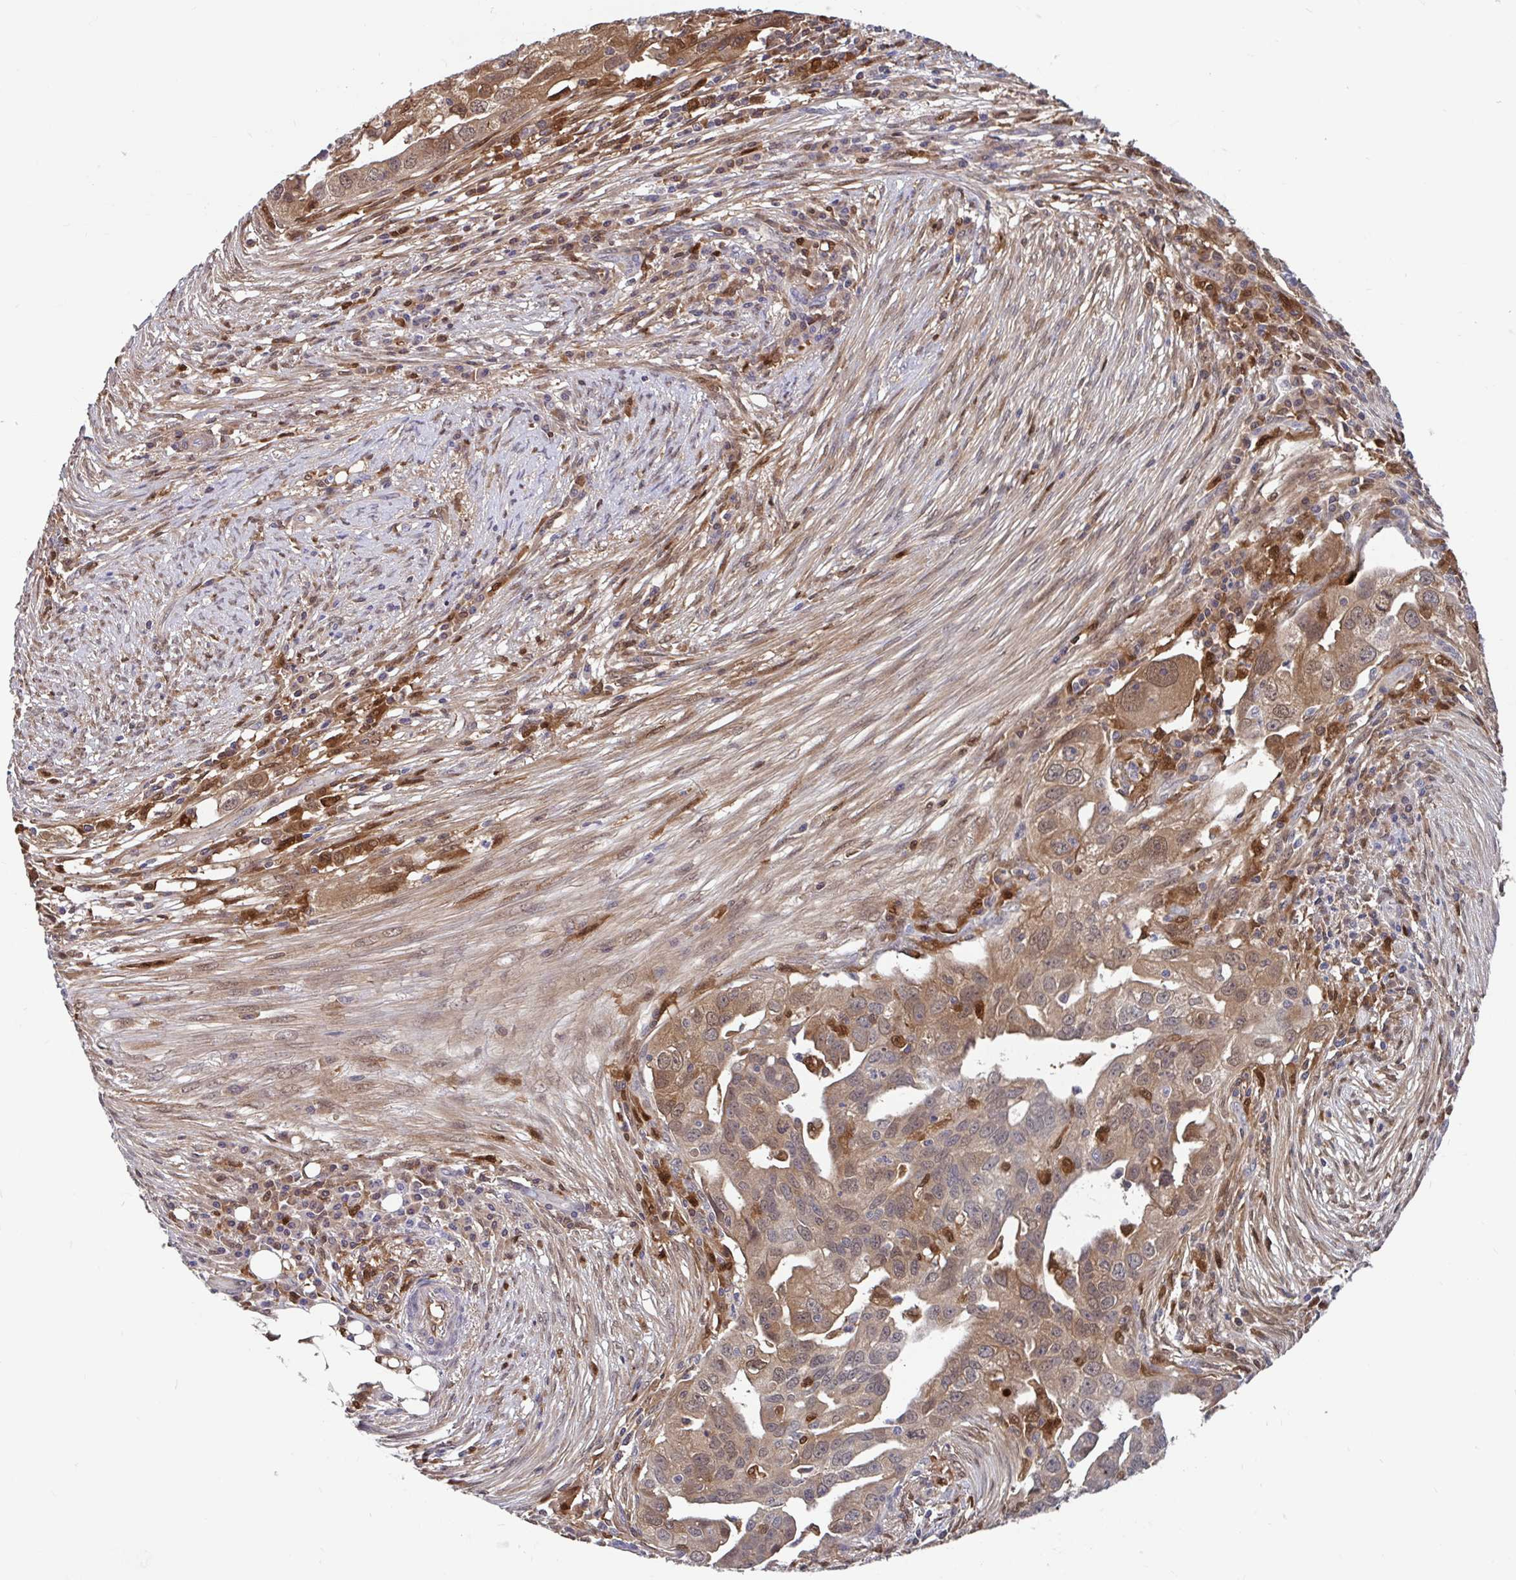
{"staining": {"intensity": "weak", "quantity": ">75%", "location": "cytoplasmic/membranous,nuclear"}, "tissue": "ovarian cancer", "cell_type": "Tumor cells", "image_type": "cancer", "snomed": [{"axis": "morphology", "description": "Carcinoma, endometroid"}, {"axis": "morphology", "description": "Cystadenocarcinoma, serous, NOS"}, {"axis": "topography", "description": "Ovary"}], "caption": "DAB (3,3'-diaminobenzidine) immunohistochemical staining of human ovarian endometroid carcinoma displays weak cytoplasmic/membranous and nuclear protein expression in approximately >75% of tumor cells.", "gene": "BLVRA", "patient": {"sex": "female", "age": 45}}